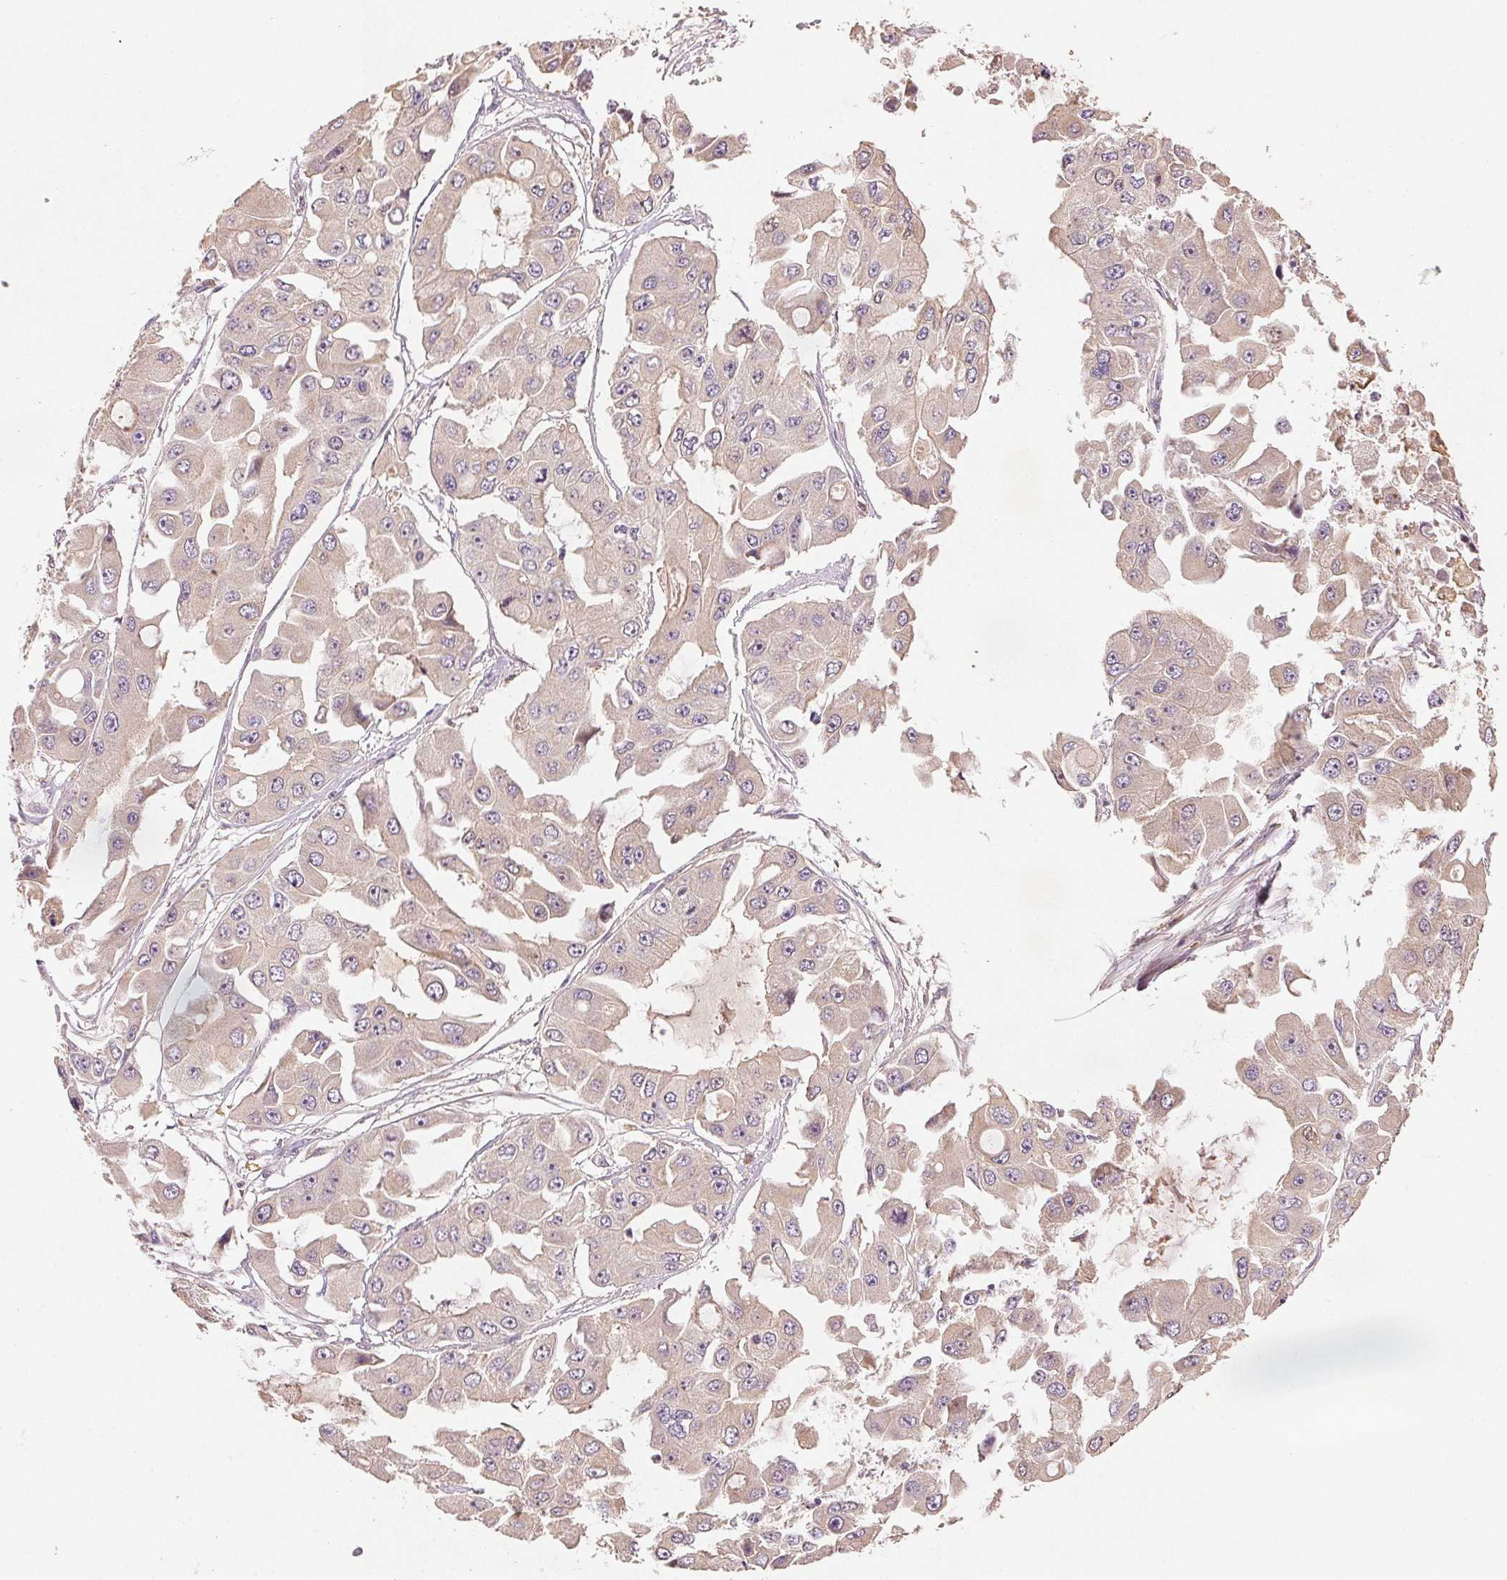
{"staining": {"intensity": "weak", "quantity": "<25%", "location": "cytoplasmic/membranous"}, "tissue": "ovarian cancer", "cell_type": "Tumor cells", "image_type": "cancer", "snomed": [{"axis": "morphology", "description": "Cystadenocarcinoma, serous, NOS"}, {"axis": "topography", "description": "Ovary"}], "caption": "Tumor cells are negative for protein expression in human ovarian cancer (serous cystadenocarcinoma).", "gene": "YIF1B", "patient": {"sex": "female", "age": 56}}